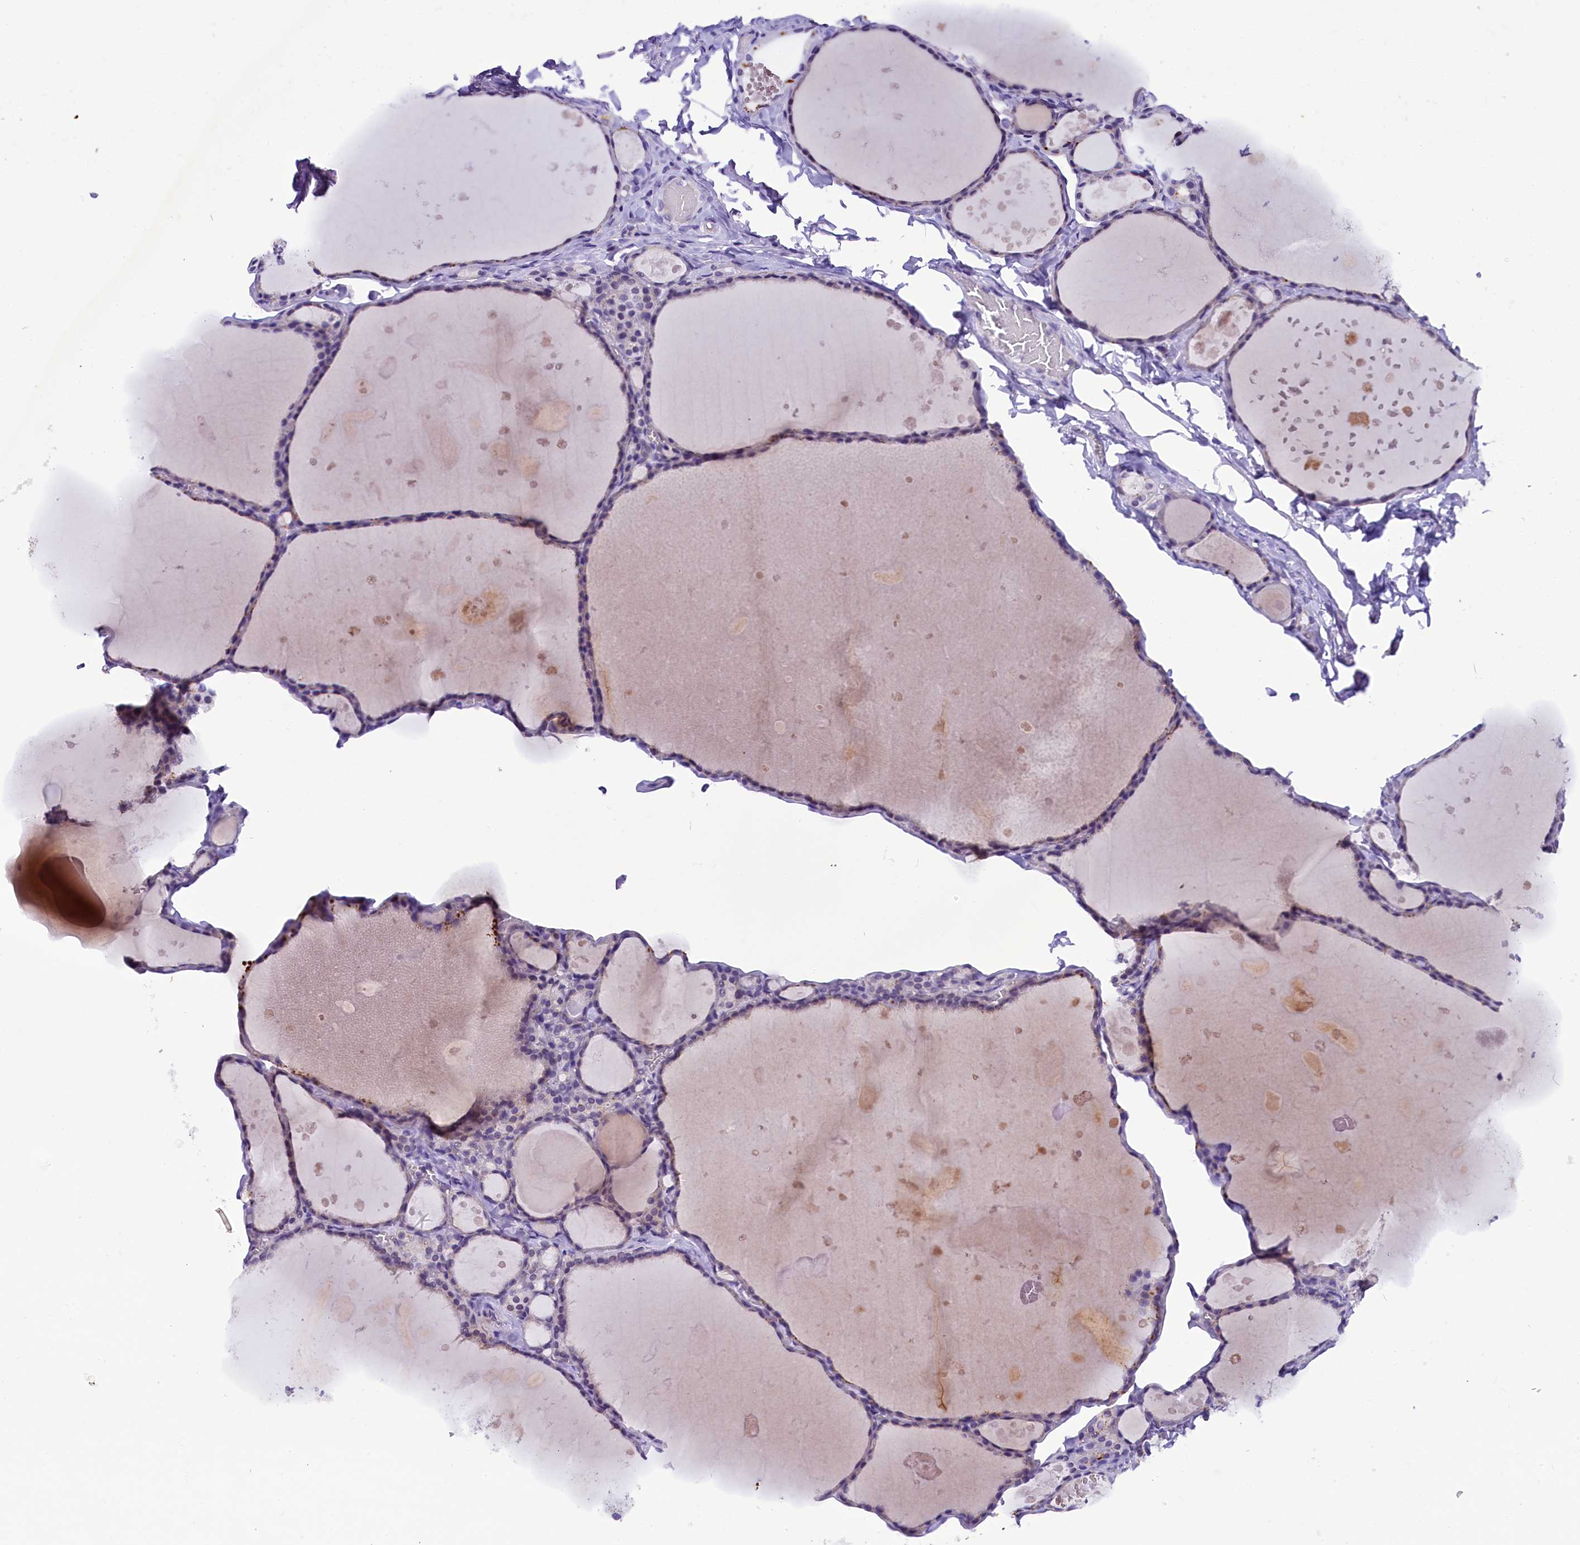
{"staining": {"intensity": "negative", "quantity": "none", "location": "none"}, "tissue": "thyroid gland", "cell_type": "Glandular cells", "image_type": "normal", "snomed": [{"axis": "morphology", "description": "Normal tissue, NOS"}, {"axis": "topography", "description": "Thyroid gland"}], "caption": "Immunohistochemistry (IHC) histopathology image of unremarkable thyroid gland: human thyroid gland stained with DAB (3,3'-diaminobenzidine) exhibits no significant protein positivity in glandular cells.", "gene": "IQCN", "patient": {"sex": "male", "age": 56}}